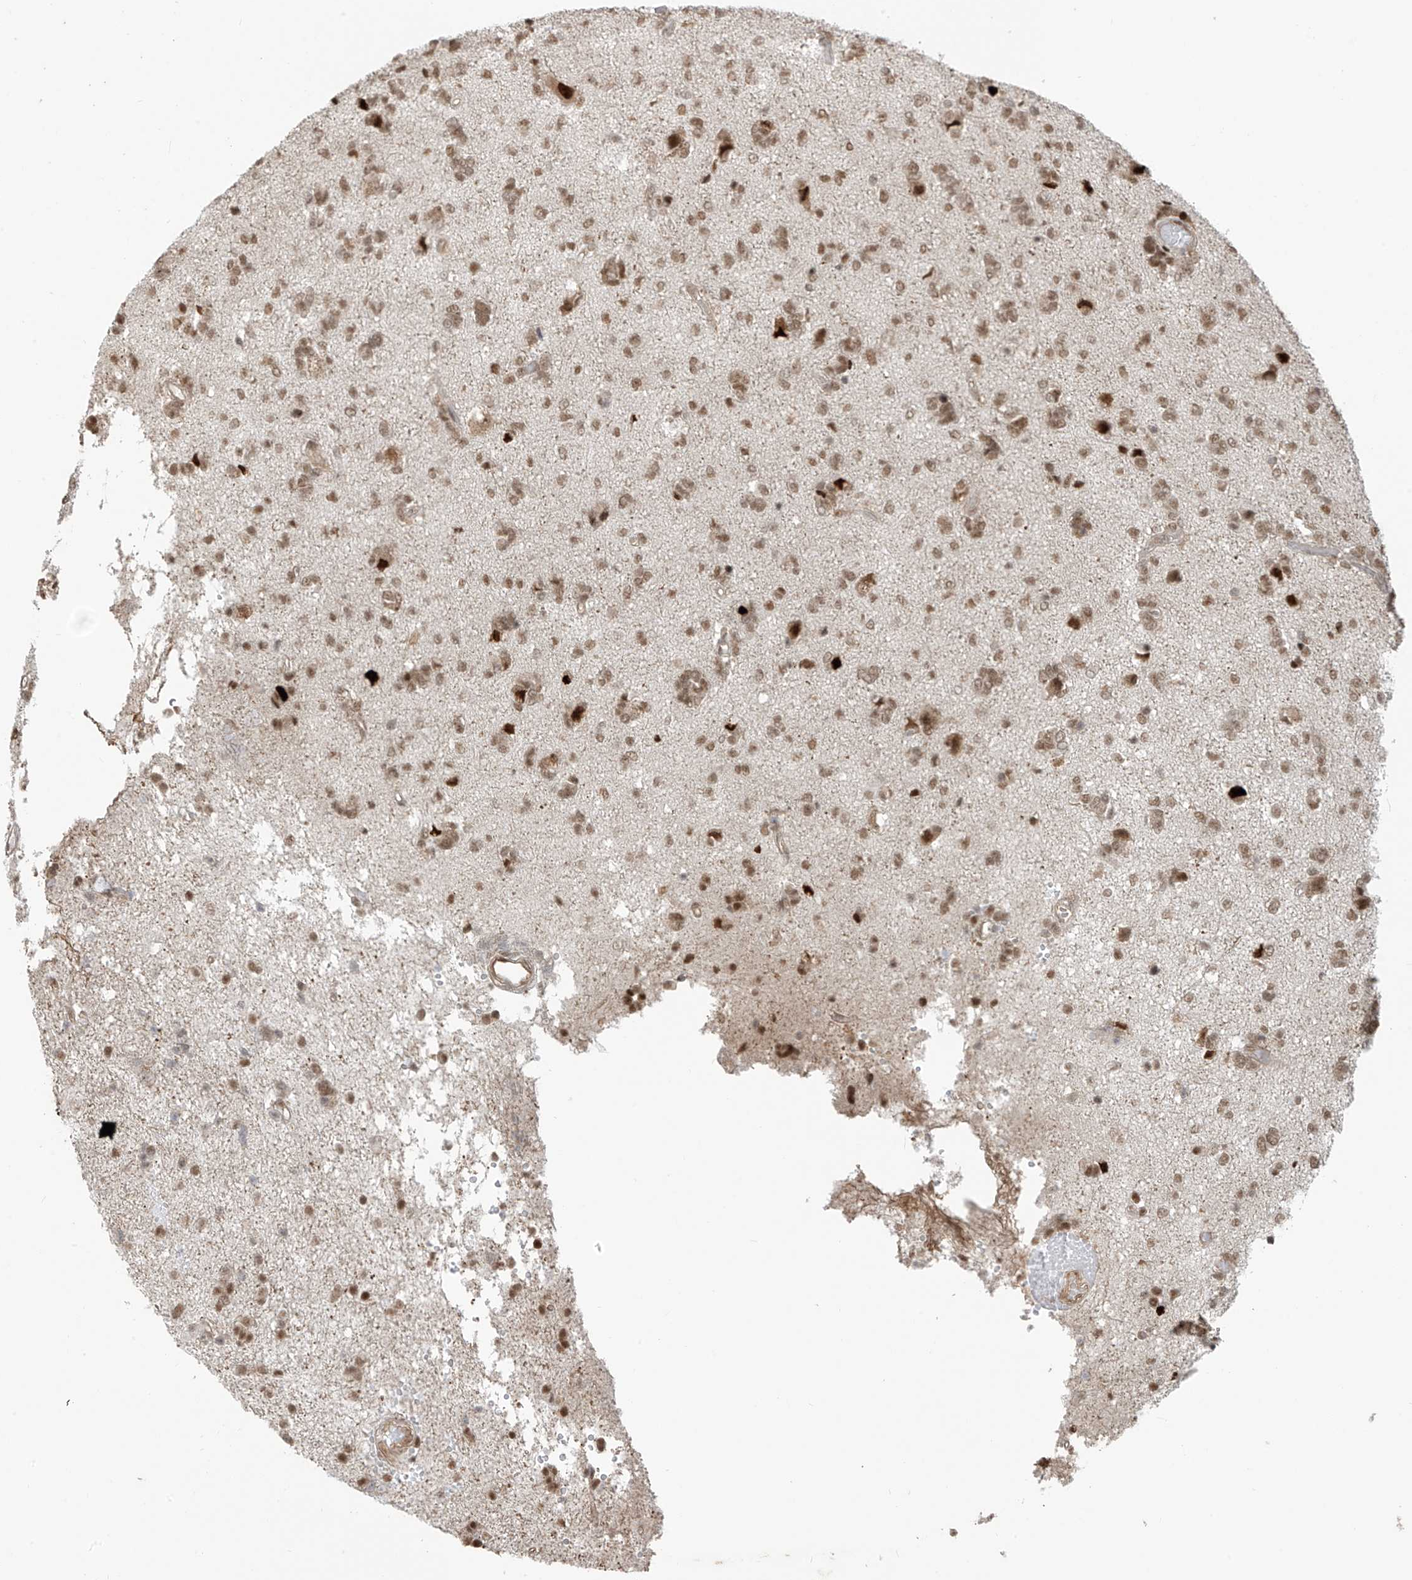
{"staining": {"intensity": "moderate", "quantity": ">75%", "location": "nuclear"}, "tissue": "glioma", "cell_type": "Tumor cells", "image_type": "cancer", "snomed": [{"axis": "morphology", "description": "Glioma, malignant, High grade"}, {"axis": "topography", "description": "Brain"}], "caption": "Human glioma stained with a brown dye exhibits moderate nuclear positive expression in approximately >75% of tumor cells.", "gene": "ARHGEF3", "patient": {"sex": "female", "age": 59}}